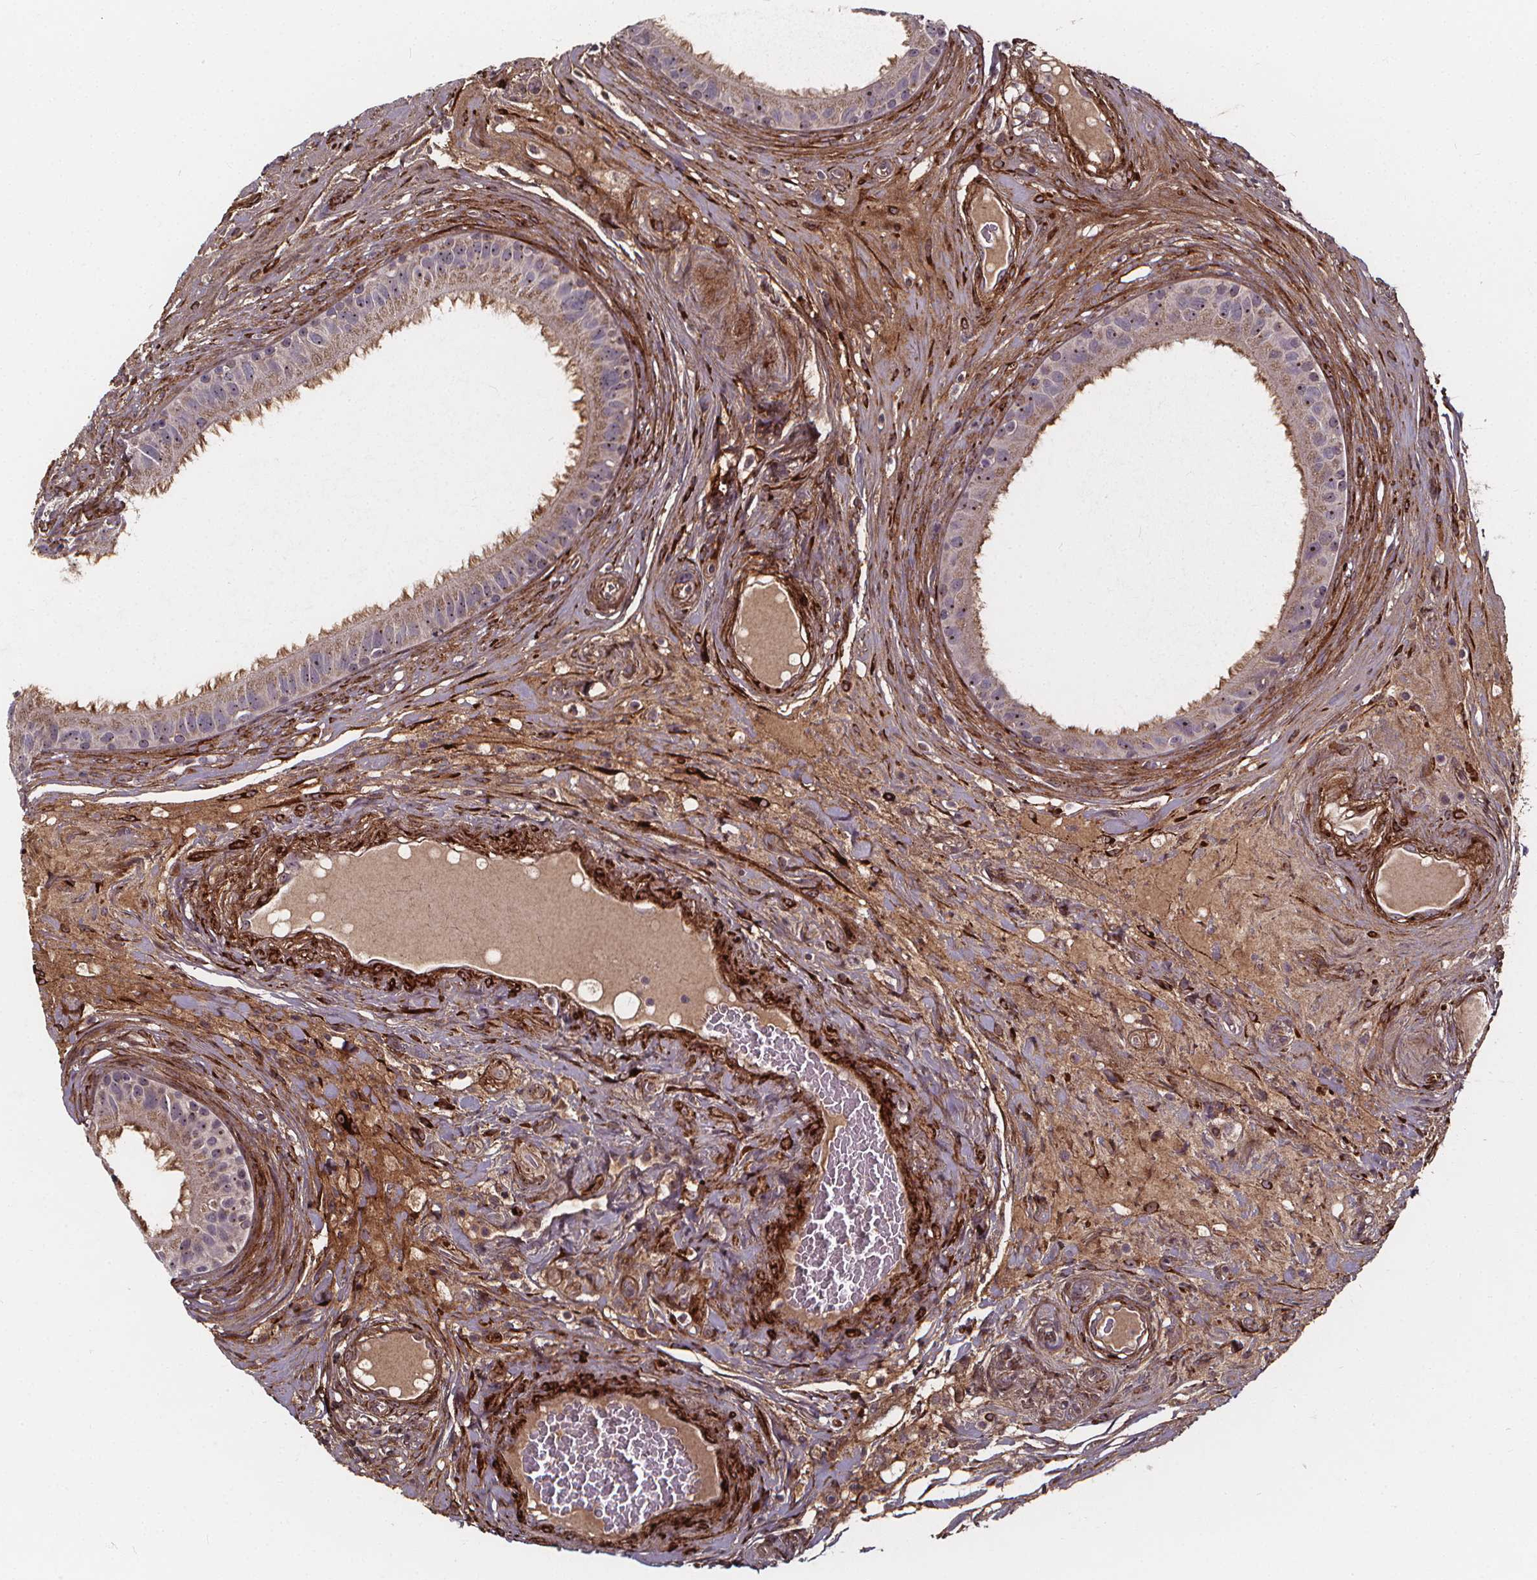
{"staining": {"intensity": "weak", "quantity": "25%-75%", "location": "cytoplasmic/membranous"}, "tissue": "epididymis", "cell_type": "Glandular cells", "image_type": "normal", "snomed": [{"axis": "morphology", "description": "Normal tissue, NOS"}, {"axis": "topography", "description": "Epididymis"}], "caption": "Protein expression analysis of normal human epididymis reveals weak cytoplasmic/membranous expression in approximately 25%-75% of glandular cells. (DAB (3,3'-diaminobenzidine) IHC with brightfield microscopy, high magnification).", "gene": "AEBP1", "patient": {"sex": "male", "age": 59}}